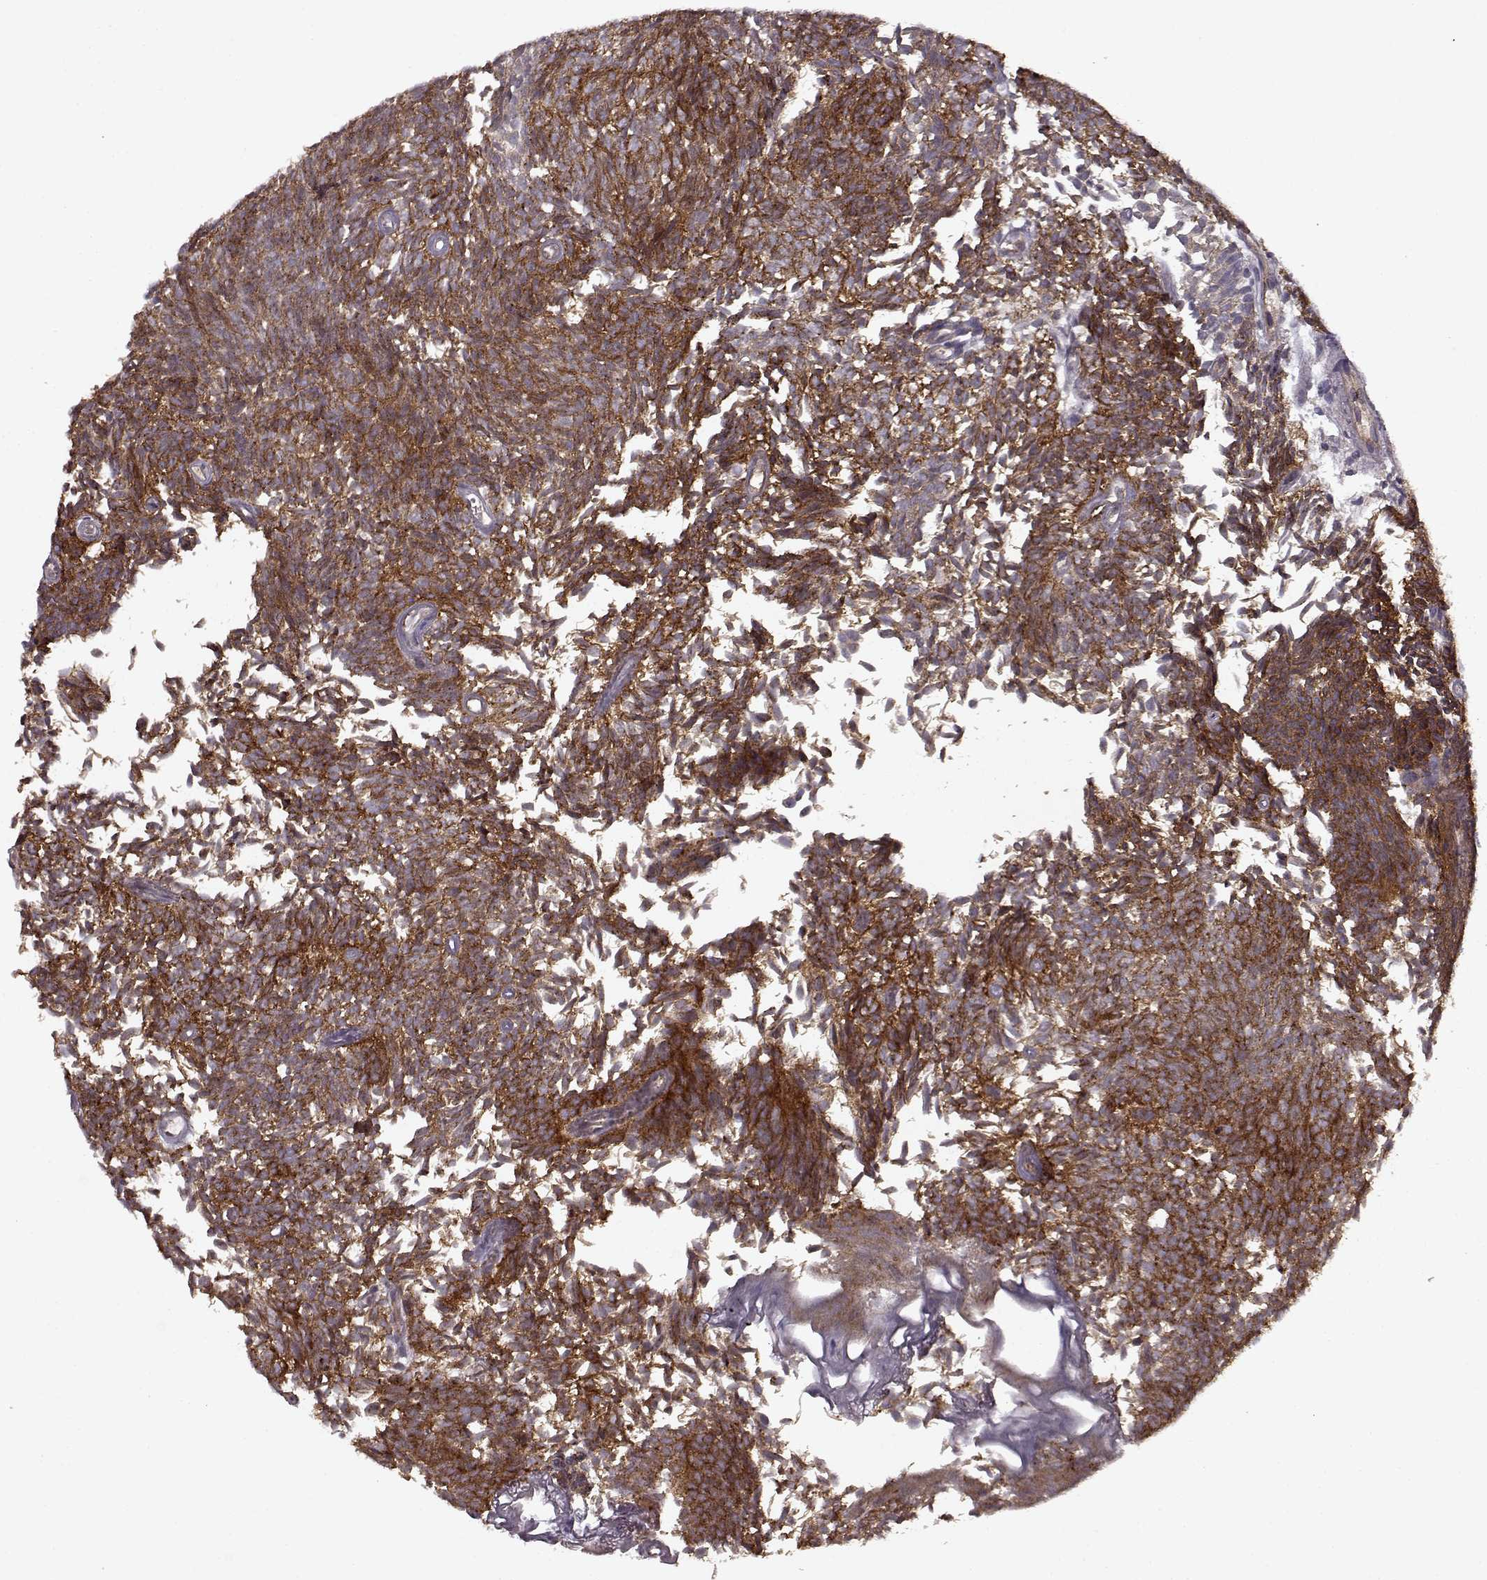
{"staining": {"intensity": "strong", "quantity": ">75%", "location": "cytoplasmic/membranous"}, "tissue": "urothelial cancer", "cell_type": "Tumor cells", "image_type": "cancer", "snomed": [{"axis": "morphology", "description": "Urothelial carcinoma, Low grade"}, {"axis": "topography", "description": "Urinary bladder"}], "caption": "High-power microscopy captured an immunohistochemistry (IHC) histopathology image of urothelial cancer, revealing strong cytoplasmic/membranous expression in approximately >75% of tumor cells. Using DAB (brown) and hematoxylin (blue) stains, captured at high magnification using brightfield microscopy.", "gene": "IFRD2", "patient": {"sex": "male", "age": 77}}